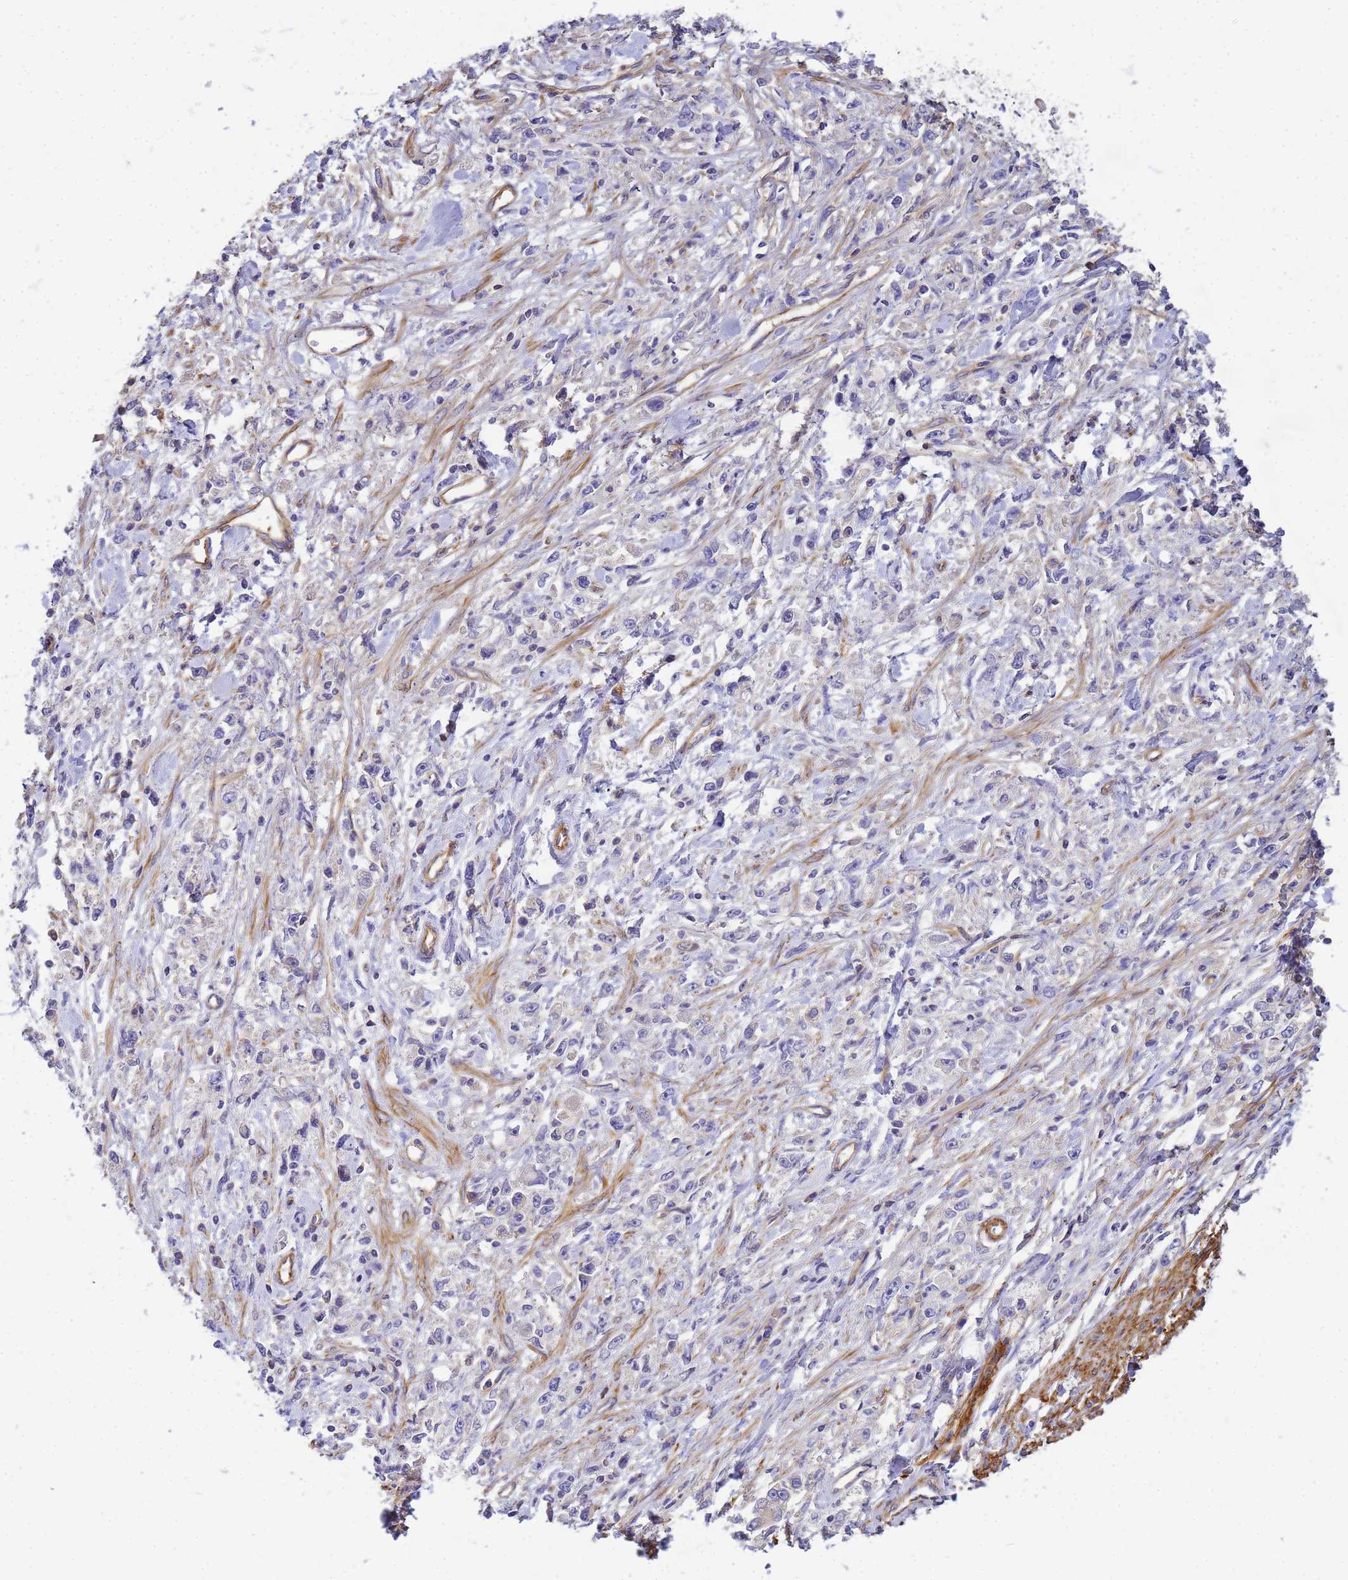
{"staining": {"intensity": "negative", "quantity": "none", "location": "none"}, "tissue": "stomach cancer", "cell_type": "Tumor cells", "image_type": "cancer", "snomed": [{"axis": "morphology", "description": "Adenocarcinoma, NOS"}, {"axis": "topography", "description": "Stomach"}], "caption": "This image is of stomach cancer (adenocarcinoma) stained with IHC to label a protein in brown with the nuclei are counter-stained blue. There is no positivity in tumor cells.", "gene": "MYL12A", "patient": {"sex": "female", "age": 59}}